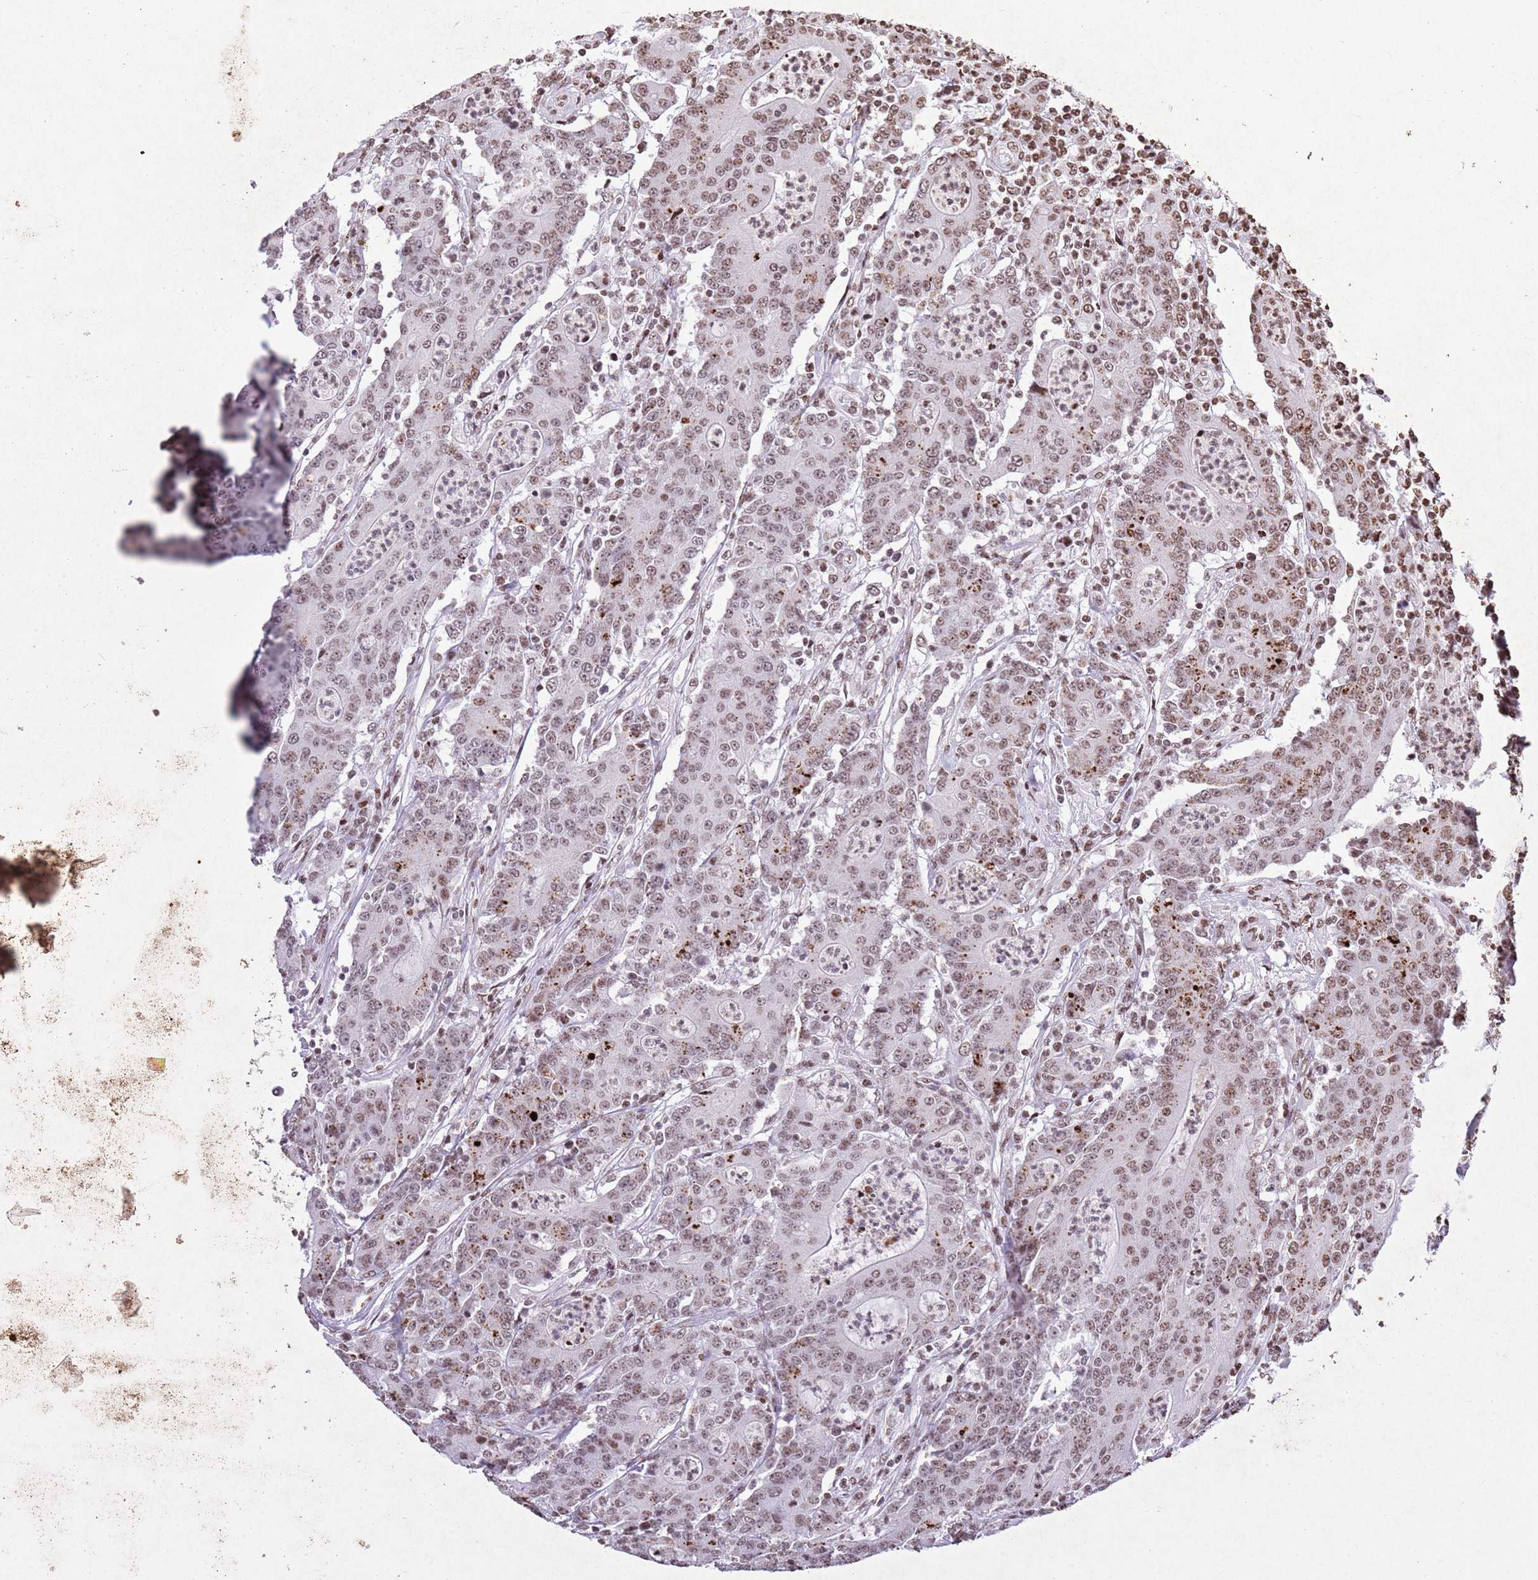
{"staining": {"intensity": "moderate", "quantity": ">75%", "location": "nuclear"}, "tissue": "colorectal cancer", "cell_type": "Tumor cells", "image_type": "cancer", "snomed": [{"axis": "morphology", "description": "Adenocarcinoma, NOS"}, {"axis": "topography", "description": "Colon"}], "caption": "A brown stain shows moderate nuclear expression of a protein in human colorectal cancer tumor cells. (Stains: DAB in brown, nuclei in blue, Microscopy: brightfield microscopy at high magnification).", "gene": "BMAL1", "patient": {"sex": "male", "age": 83}}